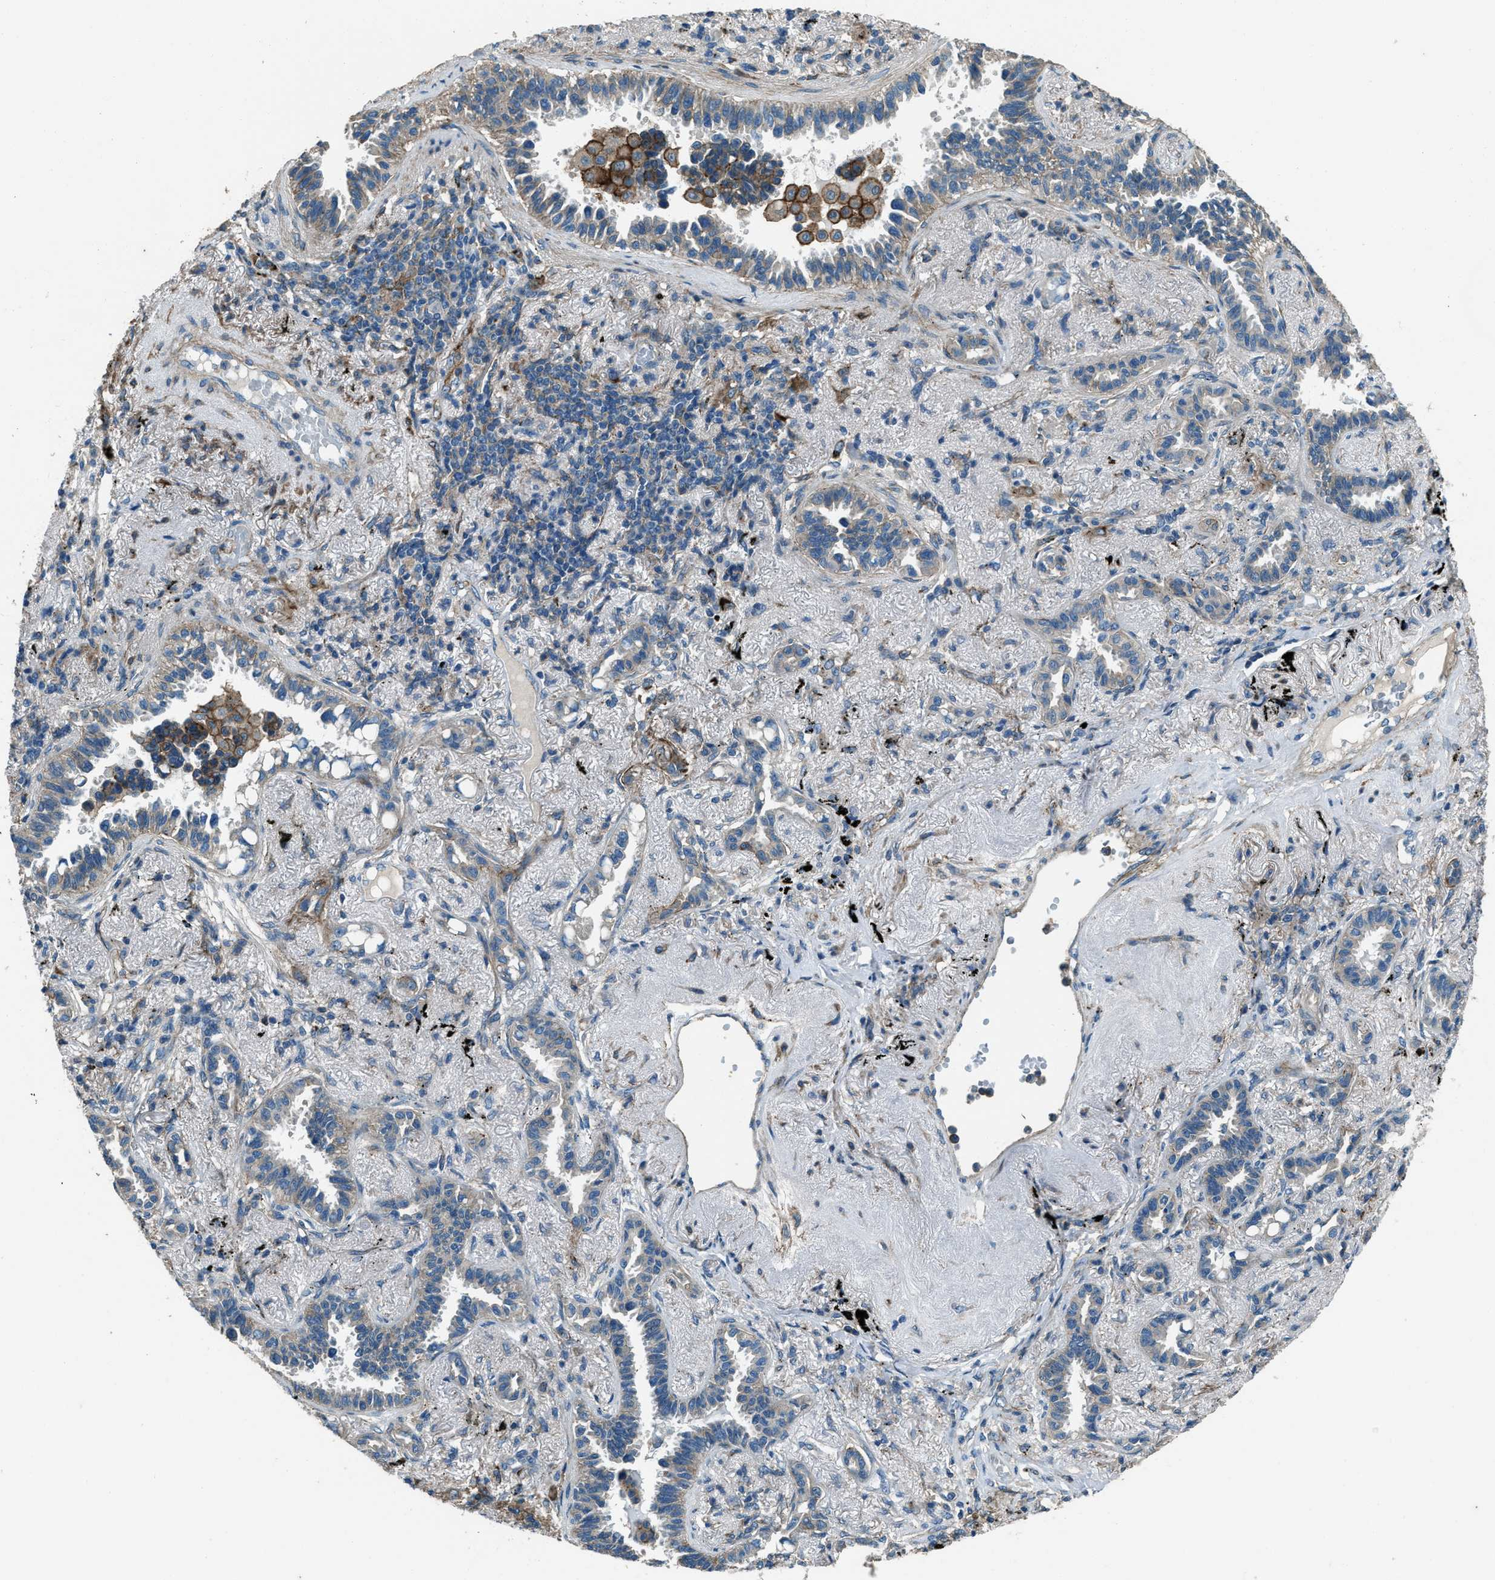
{"staining": {"intensity": "negative", "quantity": "none", "location": "none"}, "tissue": "lung cancer", "cell_type": "Tumor cells", "image_type": "cancer", "snomed": [{"axis": "morphology", "description": "Adenocarcinoma, NOS"}, {"axis": "topography", "description": "Lung"}], "caption": "Protein analysis of adenocarcinoma (lung) reveals no significant positivity in tumor cells. Nuclei are stained in blue.", "gene": "SVIL", "patient": {"sex": "male", "age": 59}}